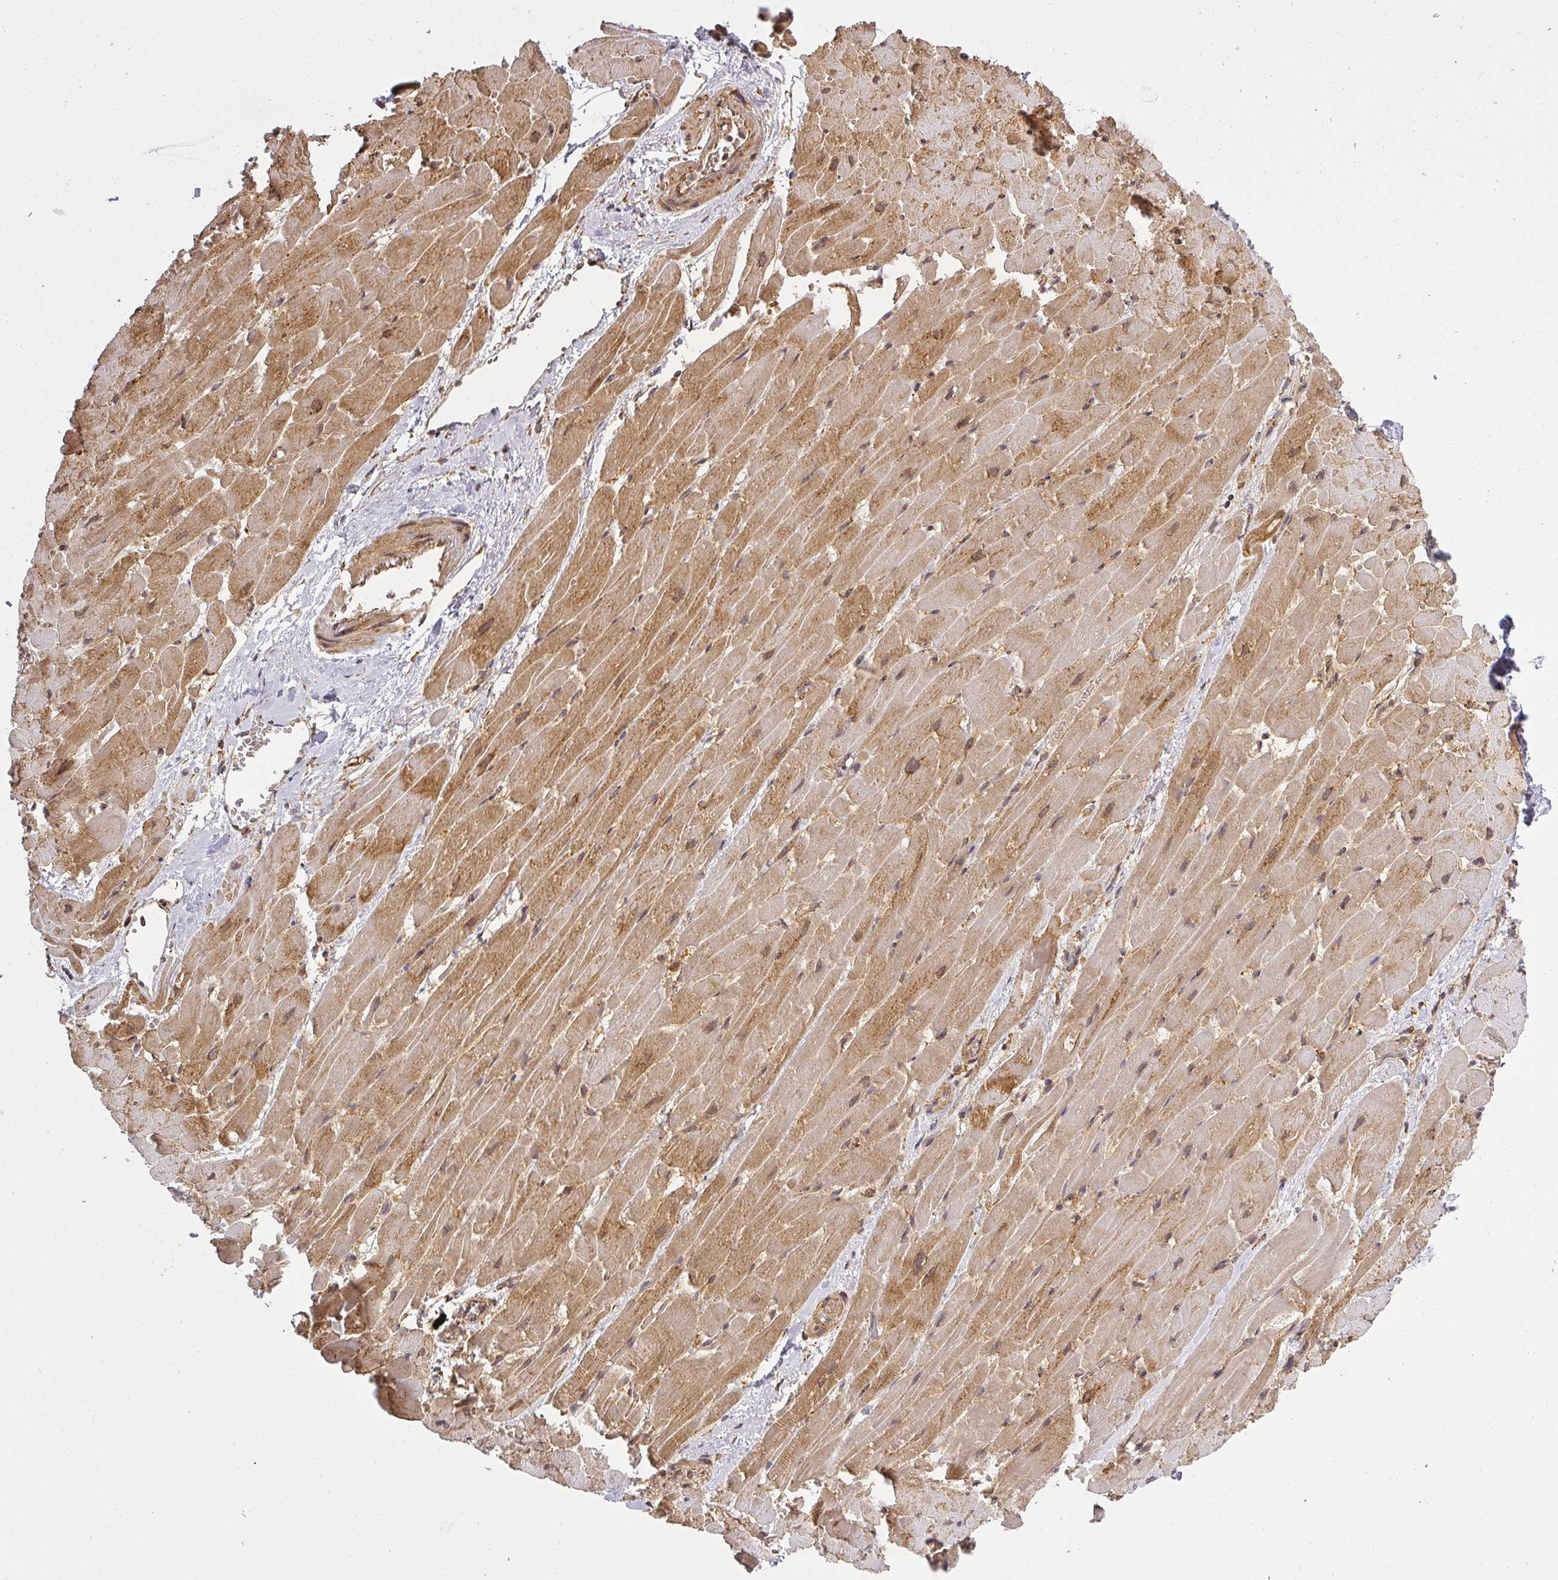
{"staining": {"intensity": "moderate", "quantity": ">75%", "location": "cytoplasmic/membranous"}, "tissue": "heart muscle", "cell_type": "Cardiomyocytes", "image_type": "normal", "snomed": [{"axis": "morphology", "description": "Normal tissue, NOS"}, {"axis": "topography", "description": "Heart"}], "caption": "Protein staining by immunohistochemistry reveals moderate cytoplasmic/membranous expression in about >75% of cardiomyocytes in normal heart muscle. (DAB IHC with brightfield microscopy, high magnification).", "gene": "PPP6R3", "patient": {"sex": "male", "age": 37}}